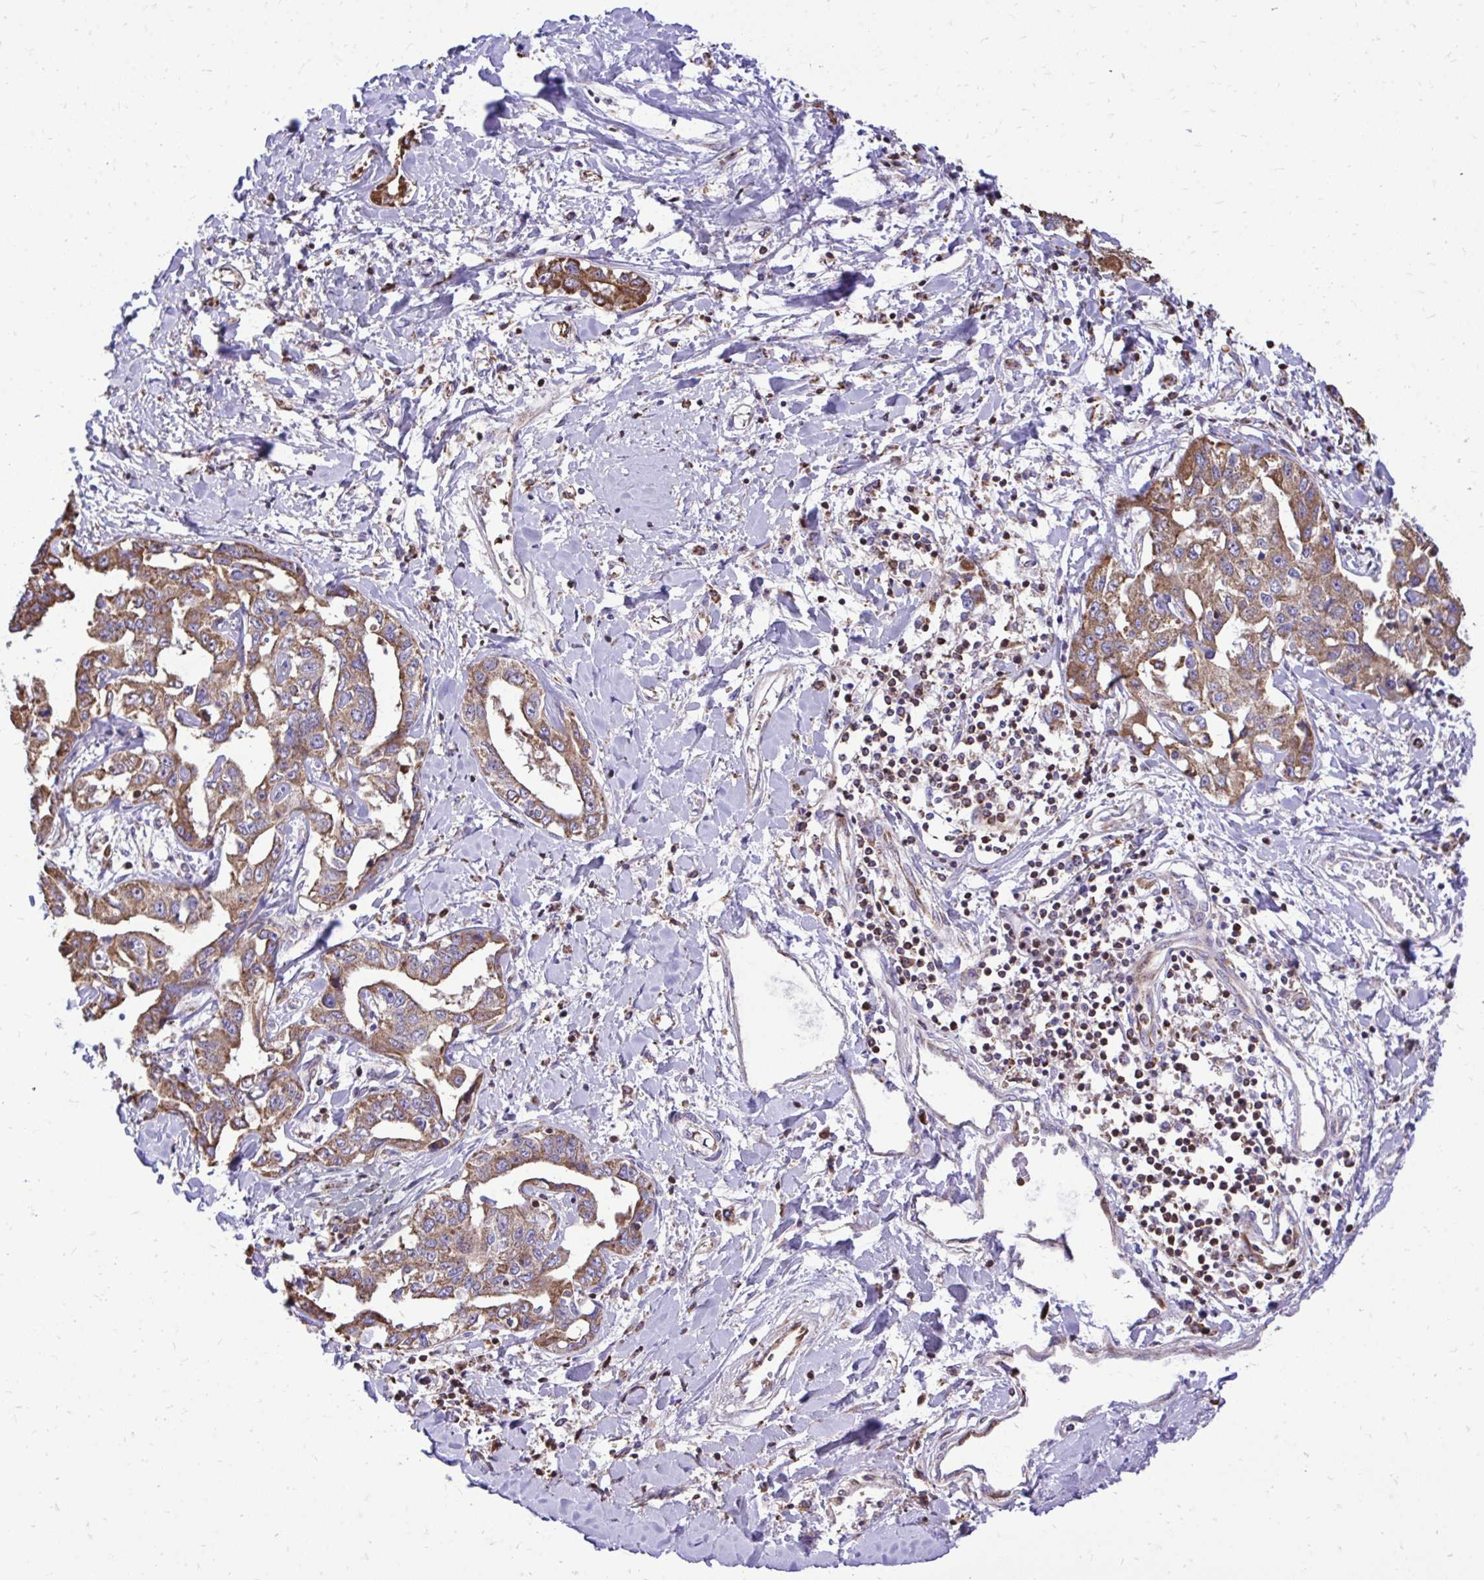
{"staining": {"intensity": "moderate", "quantity": ">75%", "location": "cytoplasmic/membranous"}, "tissue": "liver cancer", "cell_type": "Tumor cells", "image_type": "cancer", "snomed": [{"axis": "morphology", "description": "Cholangiocarcinoma"}, {"axis": "topography", "description": "Liver"}], "caption": "Immunohistochemical staining of human liver cancer displays medium levels of moderate cytoplasmic/membranous expression in about >75% of tumor cells. Nuclei are stained in blue.", "gene": "ATP13A2", "patient": {"sex": "male", "age": 59}}